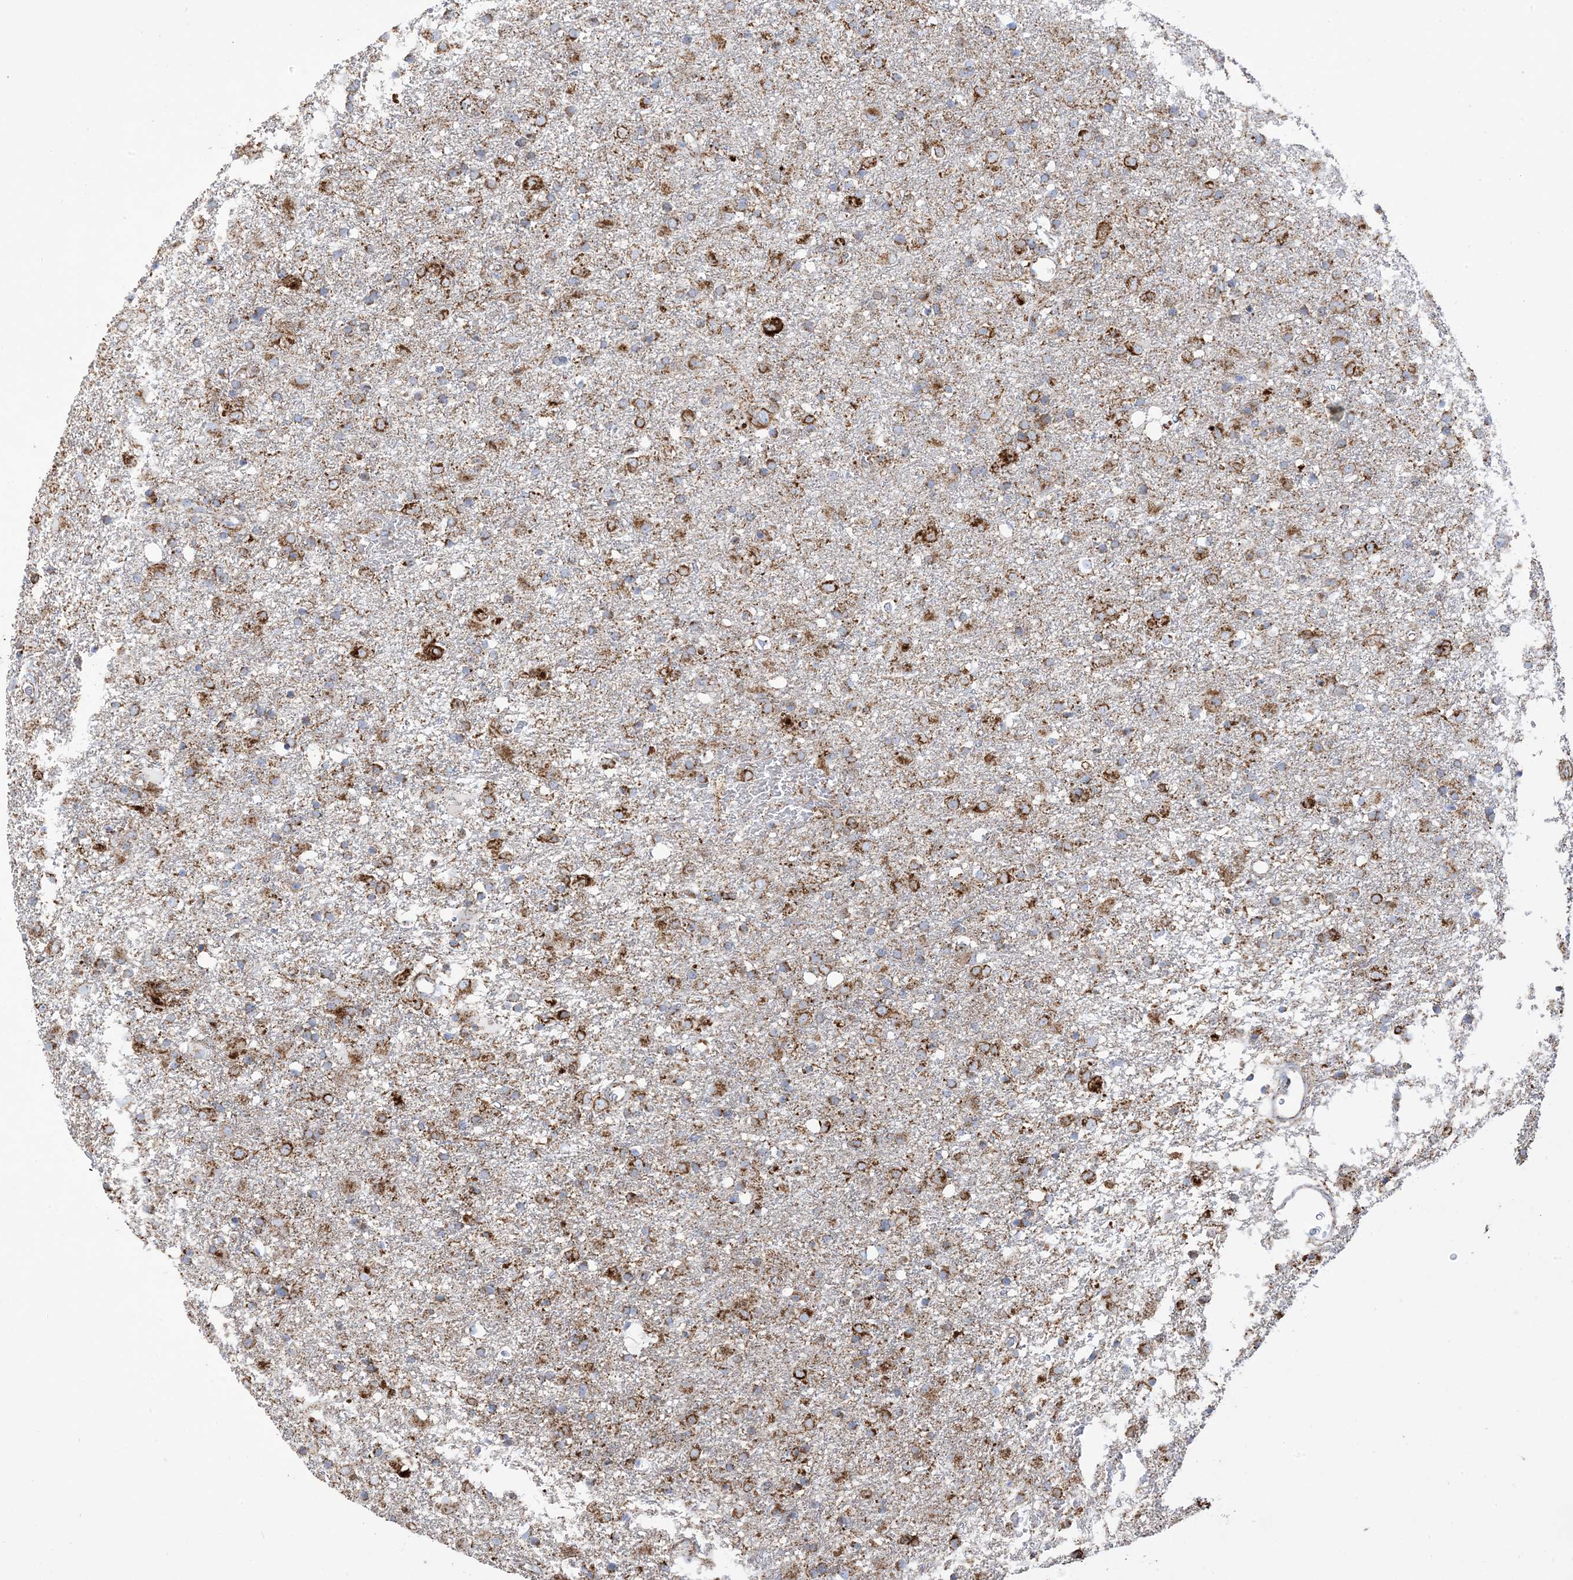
{"staining": {"intensity": "moderate", "quantity": ">75%", "location": "cytoplasmic/membranous"}, "tissue": "glioma", "cell_type": "Tumor cells", "image_type": "cancer", "snomed": [{"axis": "morphology", "description": "Glioma, malignant, Low grade"}, {"axis": "topography", "description": "Brain"}], "caption": "Immunohistochemical staining of glioma displays medium levels of moderate cytoplasmic/membranous expression in approximately >75% of tumor cells.", "gene": "SAMM50", "patient": {"sex": "male", "age": 65}}